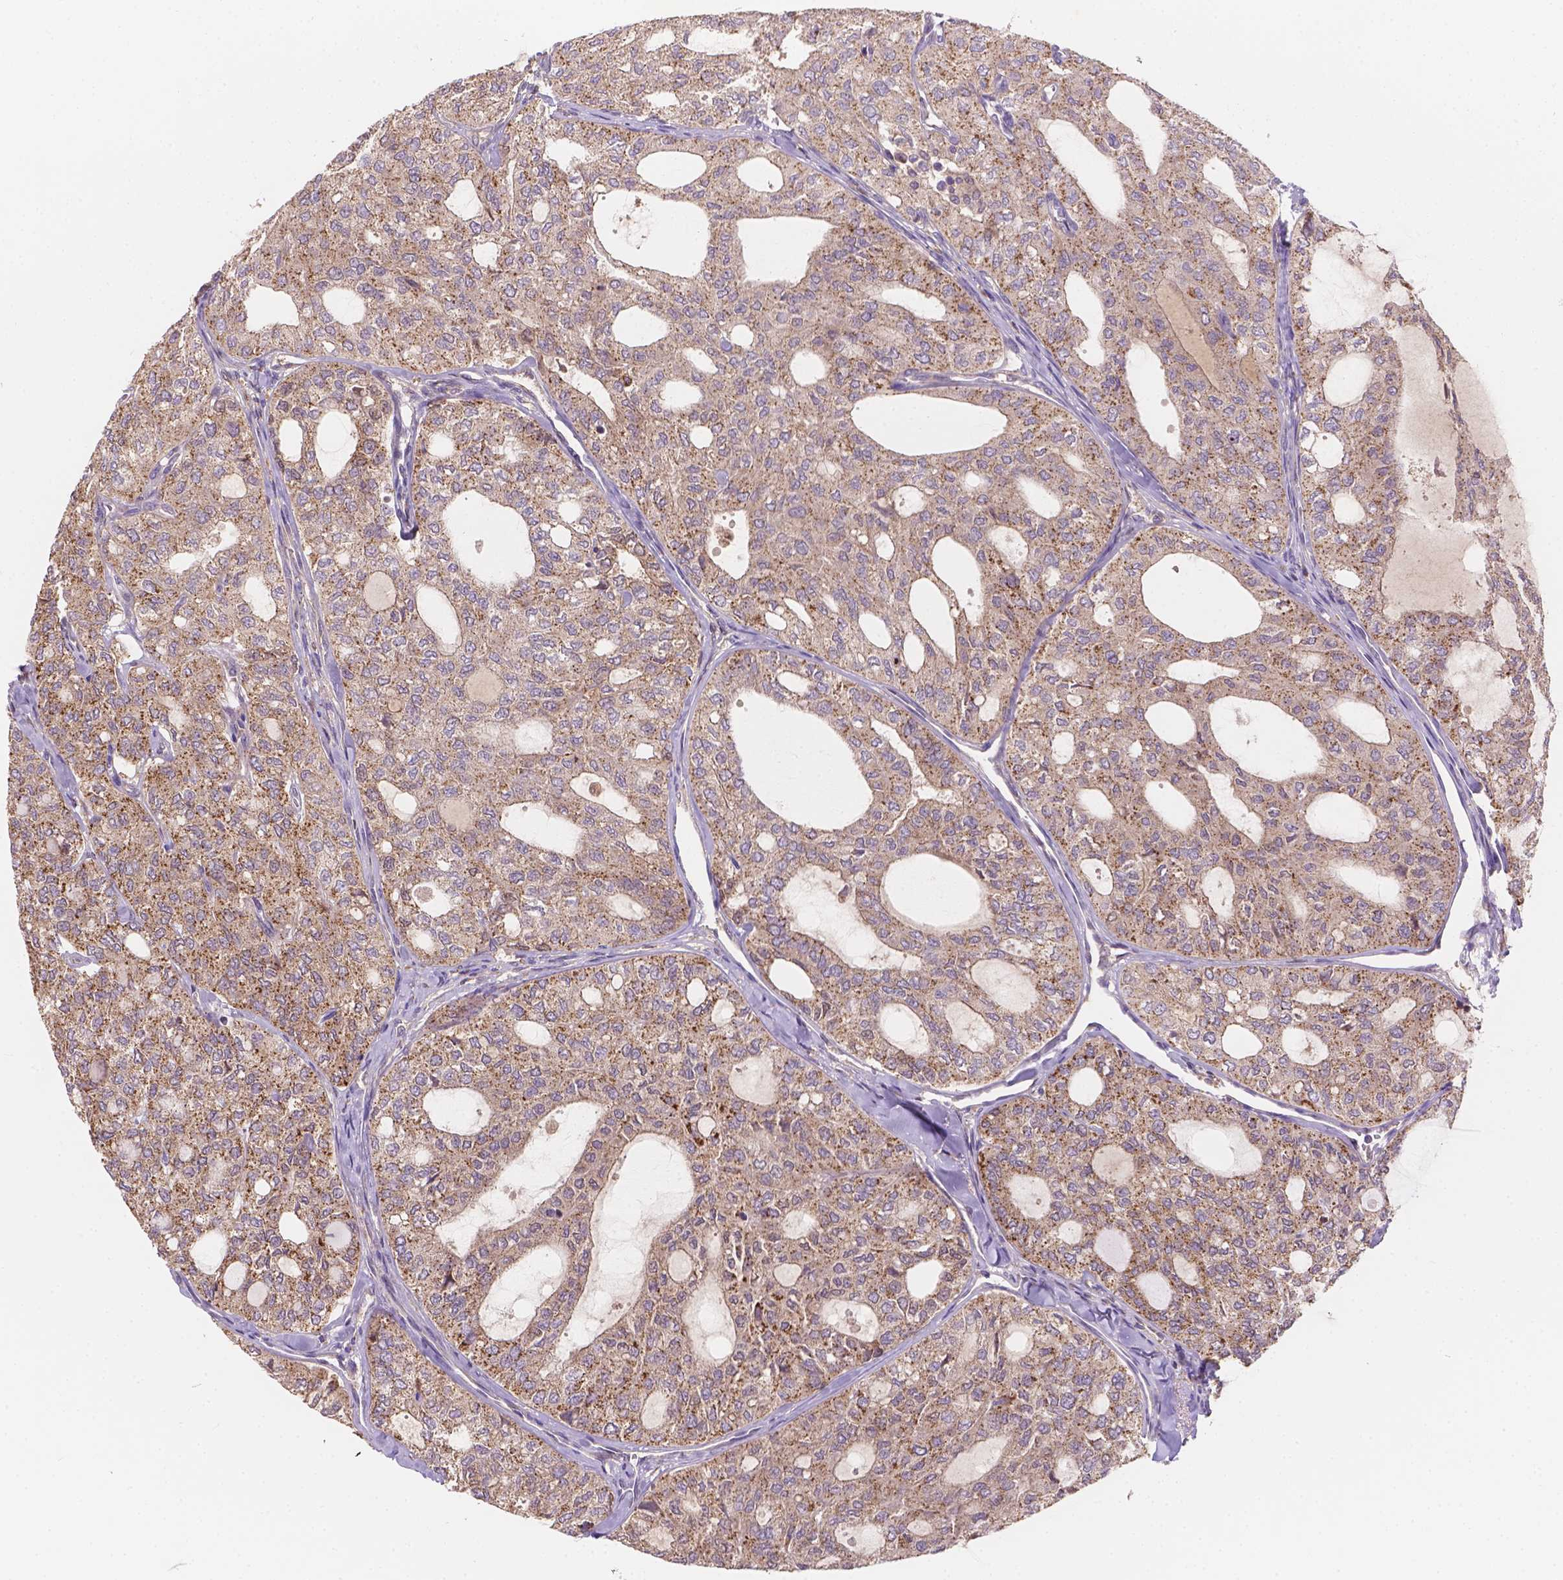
{"staining": {"intensity": "strong", "quantity": "25%-75%", "location": "cytoplasmic/membranous"}, "tissue": "thyroid cancer", "cell_type": "Tumor cells", "image_type": "cancer", "snomed": [{"axis": "morphology", "description": "Follicular adenoma carcinoma, NOS"}, {"axis": "topography", "description": "Thyroid gland"}], "caption": "Protein staining shows strong cytoplasmic/membranous staining in about 25%-75% of tumor cells in thyroid cancer. Immunohistochemistry stains the protein of interest in brown and the nuclei are stained blue.", "gene": "CDK10", "patient": {"sex": "male", "age": 75}}